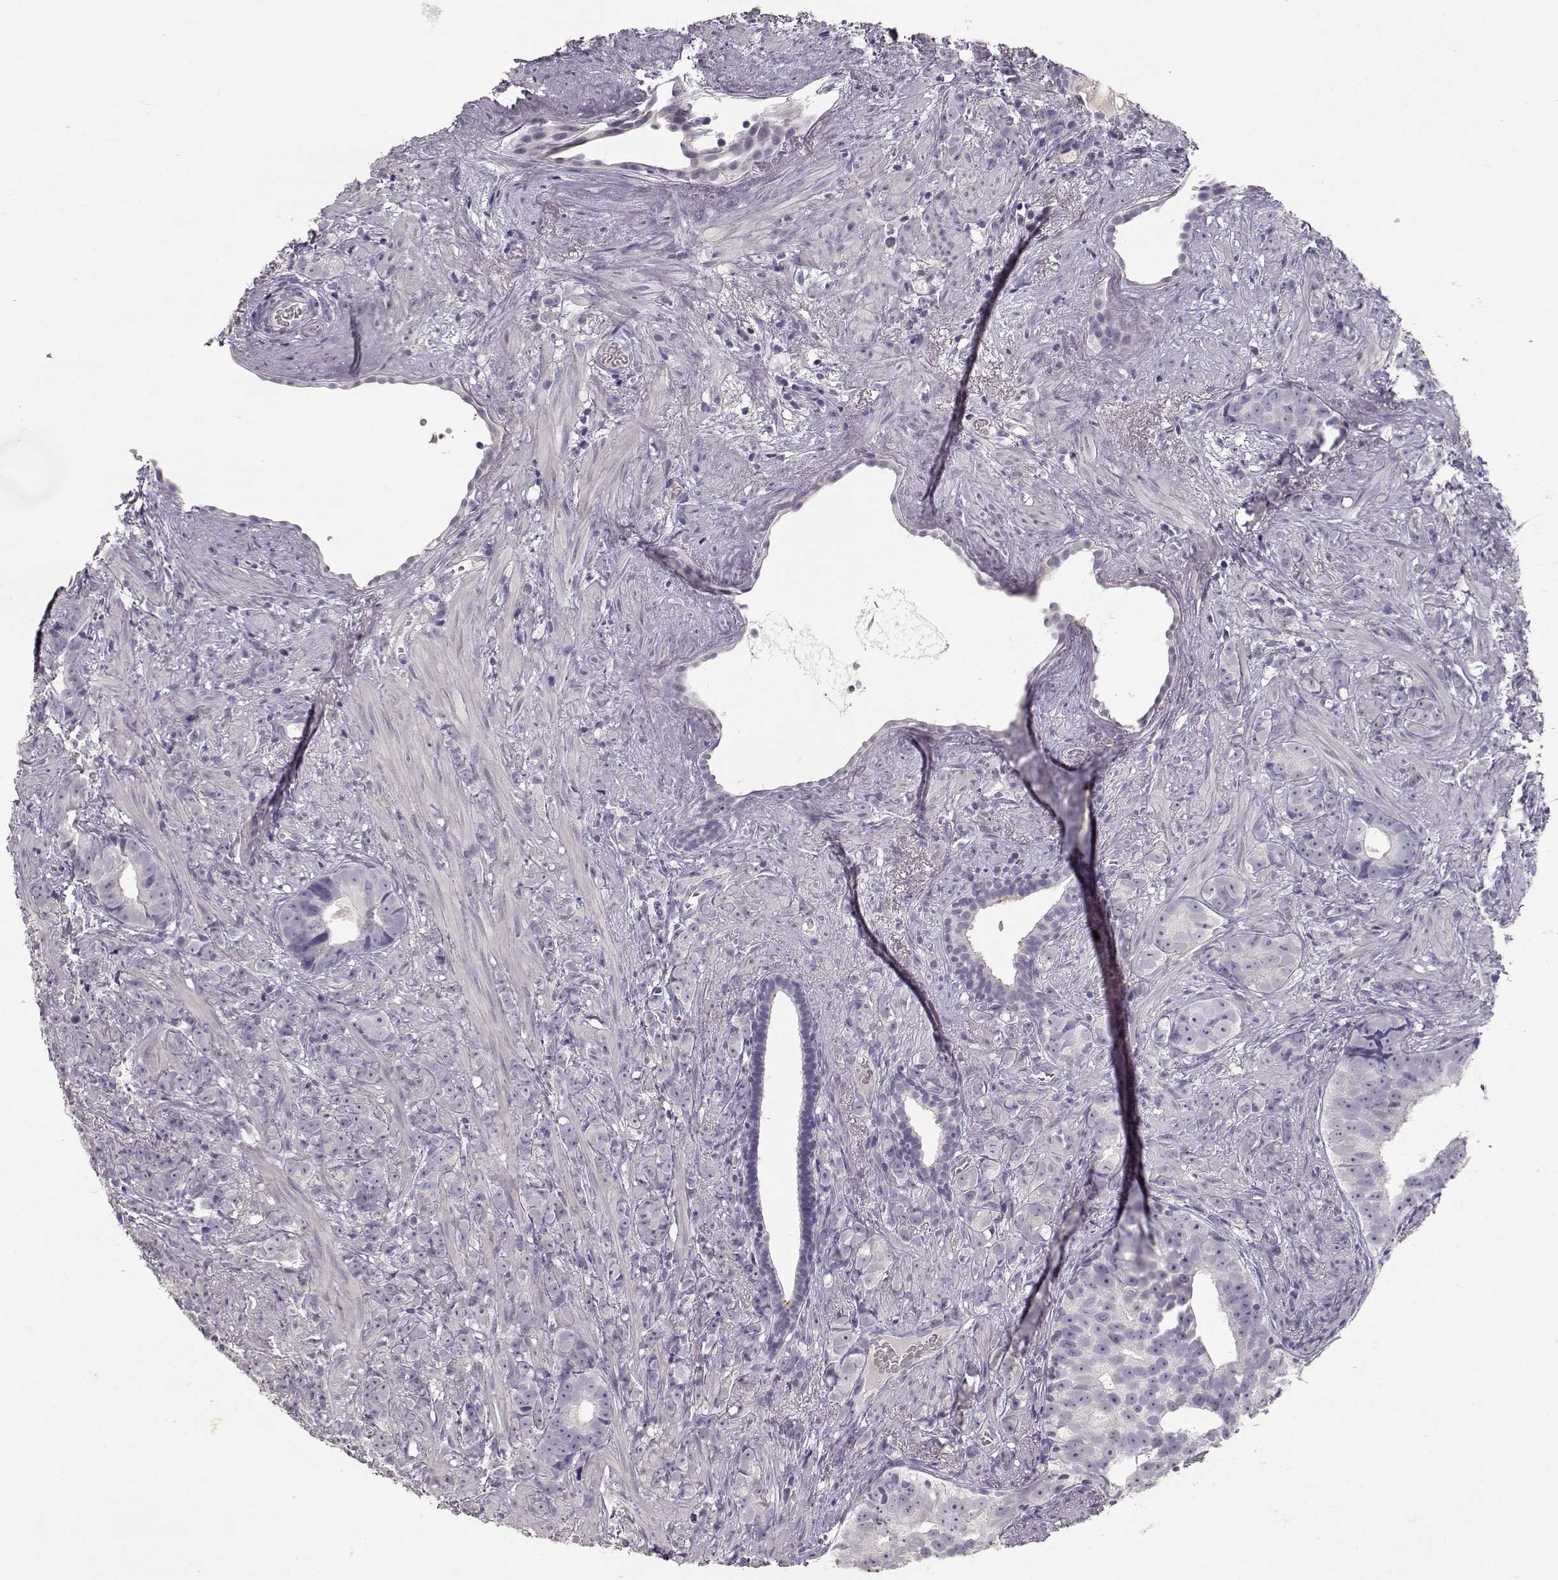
{"staining": {"intensity": "negative", "quantity": "none", "location": "none"}, "tissue": "prostate cancer", "cell_type": "Tumor cells", "image_type": "cancer", "snomed": [{"axis": "morphology", "description": "Adenocarcinoma, High grade"}, {"axis": "topography", "description": "Prostate"}], "caption": "This histopathology image is of high-grade adenocarcinoma (prostate) stained with immunohistochemistry (IHC) to label a protein in brown with the nuclei are counter-stained blue. There is no staining in tumor cells.", "gene": "TPH2", "patient": {"sex": "male", "age": 81}}